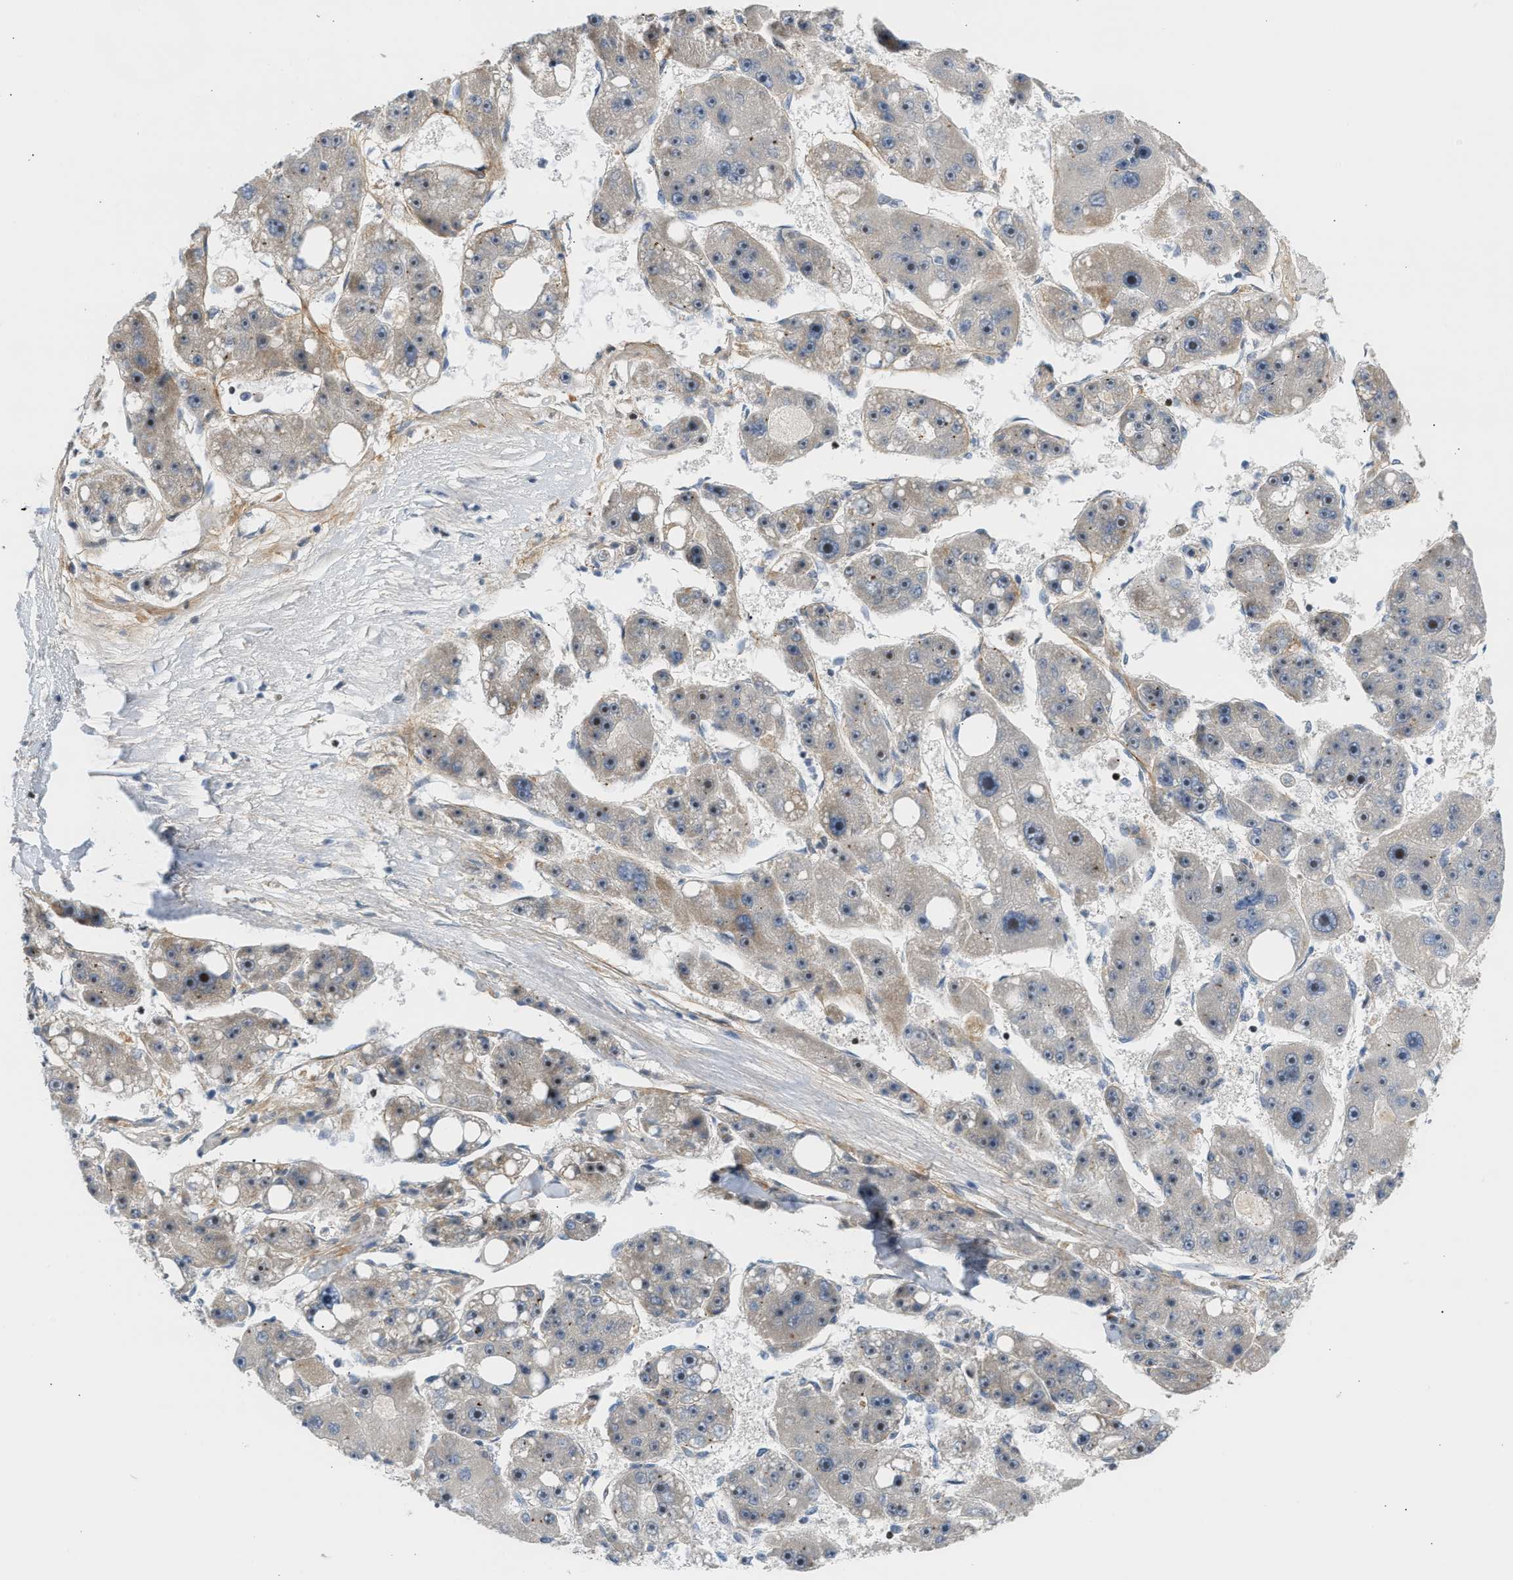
{"staining": {"intensity": "weak", "quantity": "25%-75%", "location": "cytoplasmic/membranous,nuclear"}, "tissue": "liver cancer", "cell_type": "Tumor cells", "image_type": "cancer", "snomed": [{"axis": "morphology", "description": "Carcinoma, Hepatocellular, NOS"}, {"axis": "topography", "description": "Liver"}], "caption": "Liver cancer (hepatocellular carcinoma) stained with a protein marker reveals weak staining in tumor cells.", "gene": "NPS", "patient": {"sex": "female", "age": 61}}